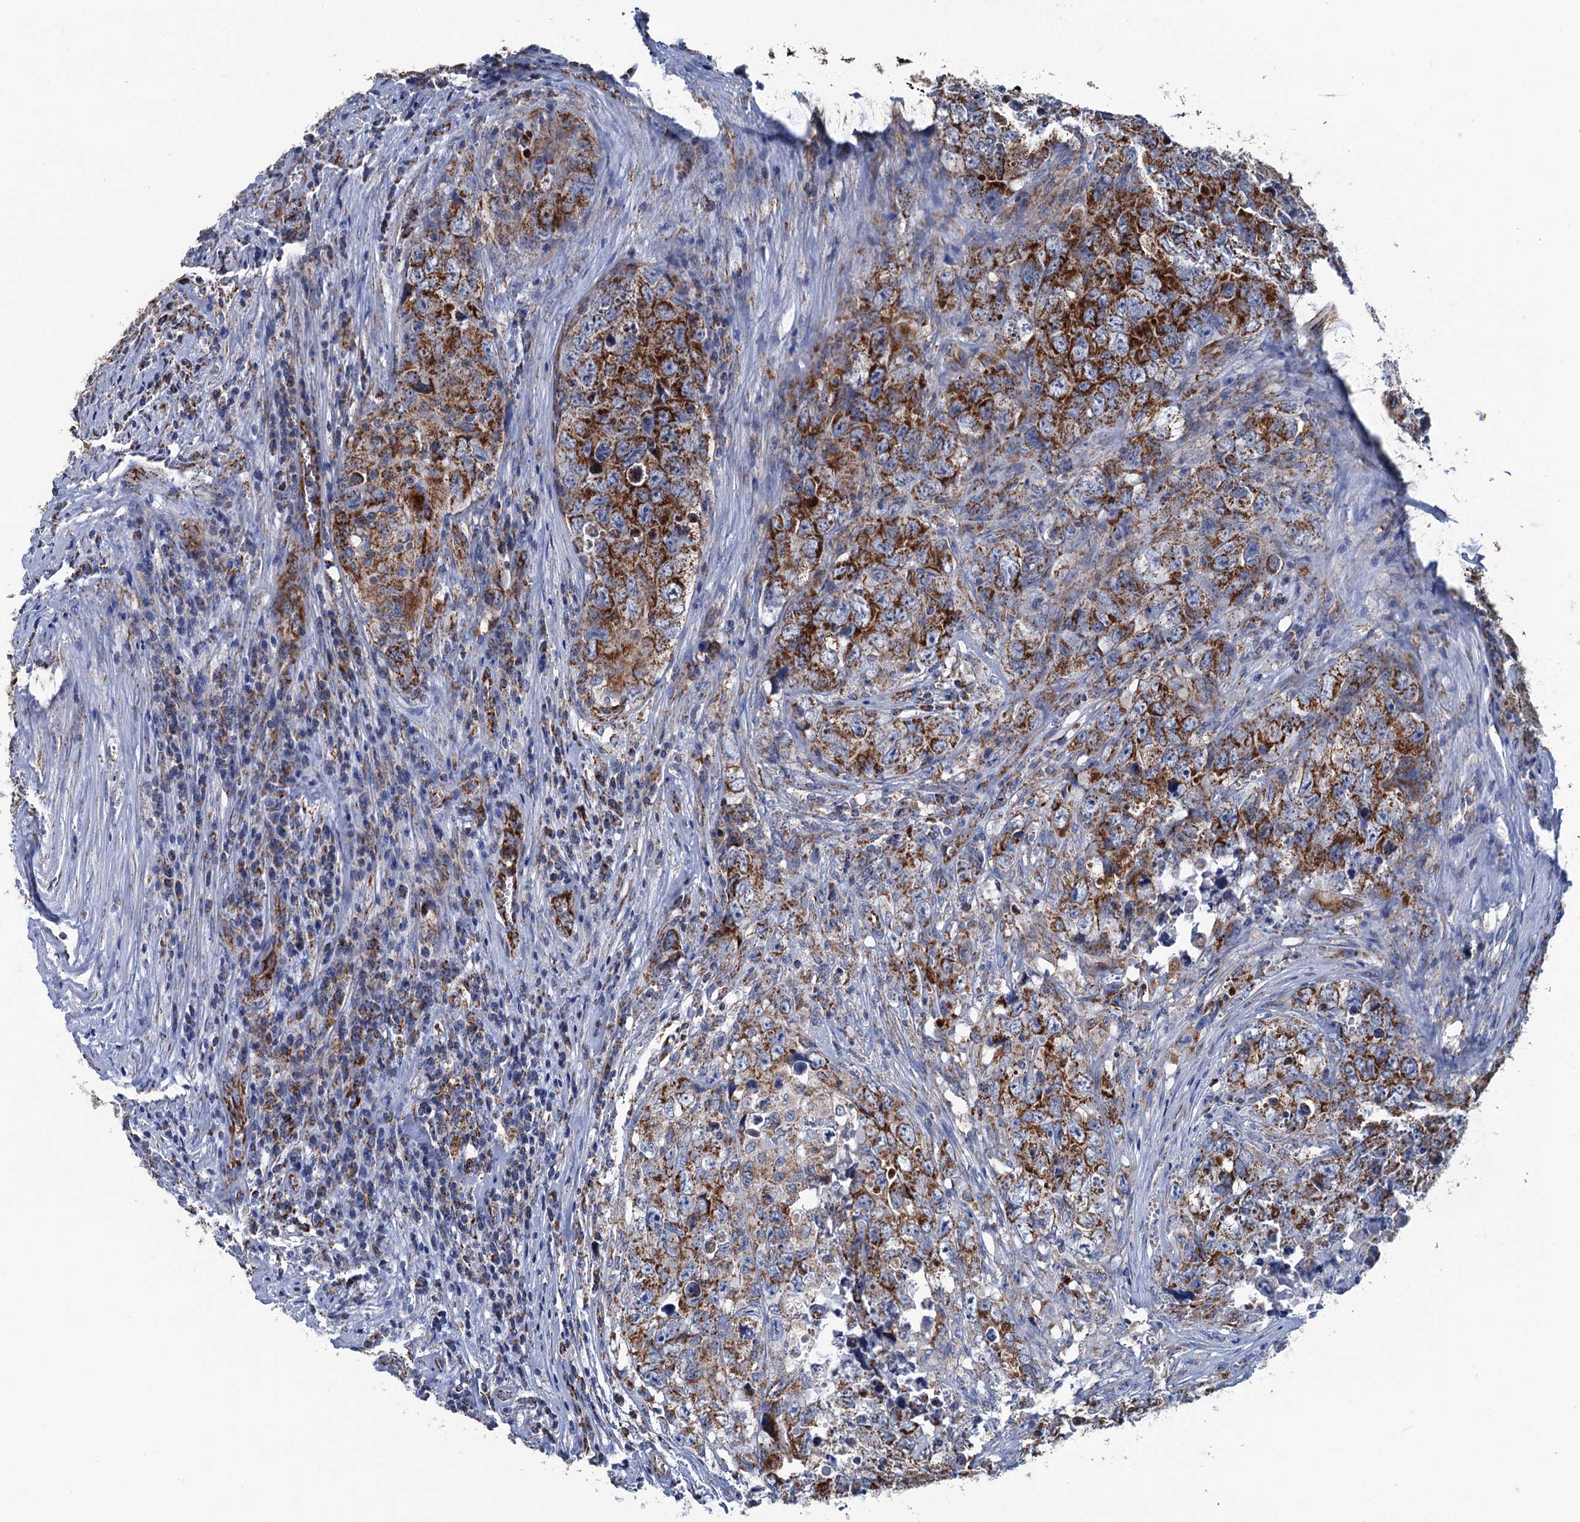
{"staining": {"intensity": "moderate", "quantity": ">75%", "location": "cytoplasmic/membranous"}, "tissue": "testis cancer", "cell_type": "Tumor cells", "image_type": "cancer", "snomed": [{"axis": "morphology", "description": "Seminoma, NOS"}, {"axis": "morphology", "description": "Carcinoma, Embryonal, NOS"}, {"axis": "topography", "description": "Testis"}], "caption": "Testis cancer (embryonal carcinoma) tissue exhibits moderate cytoplasmic/membranous staining in about >75% of tumor cells", "gene": "IVD", "patient": {"sex": "male", "age": 43}}